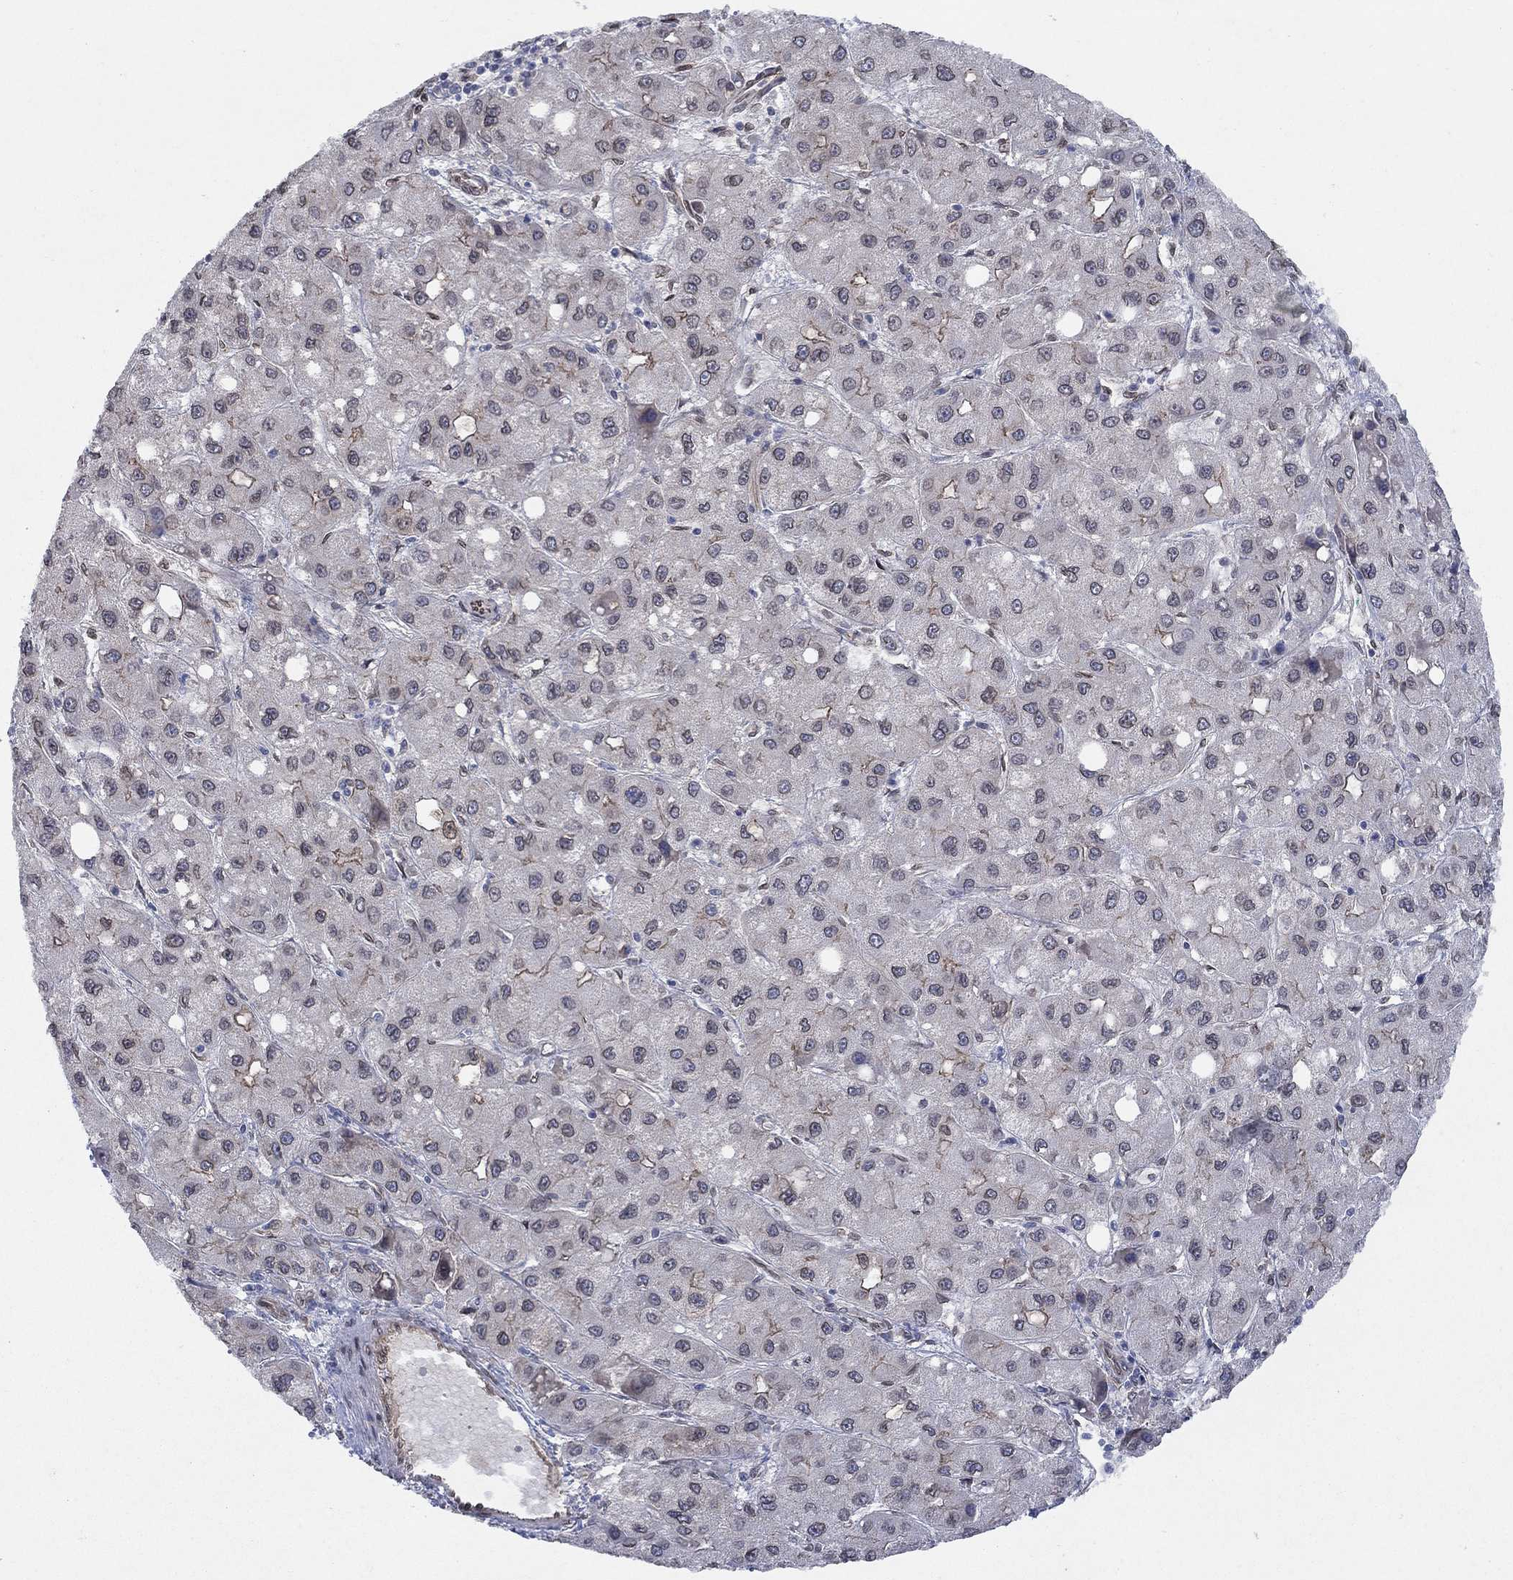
{"staining": {"intensity": "negative", "quantity": "none", "location": "none"}, "tissue": "liver cancer", "cell_type": "Tumor cells", "image_type": "cancer", "snomed": [{"axis": "morphology", "description": "Carcinoma, Hepatocellular, NOS"}, {"axis": "topography", "description": "Liver"}], "caption": "Immunohistochemistry of liver hepatocellular carcinoma shows no positivity in tumor cells. Nuclei are stained in blue.", "gene": "EMC9", "patient": {"sex": "male", "age": 73}}